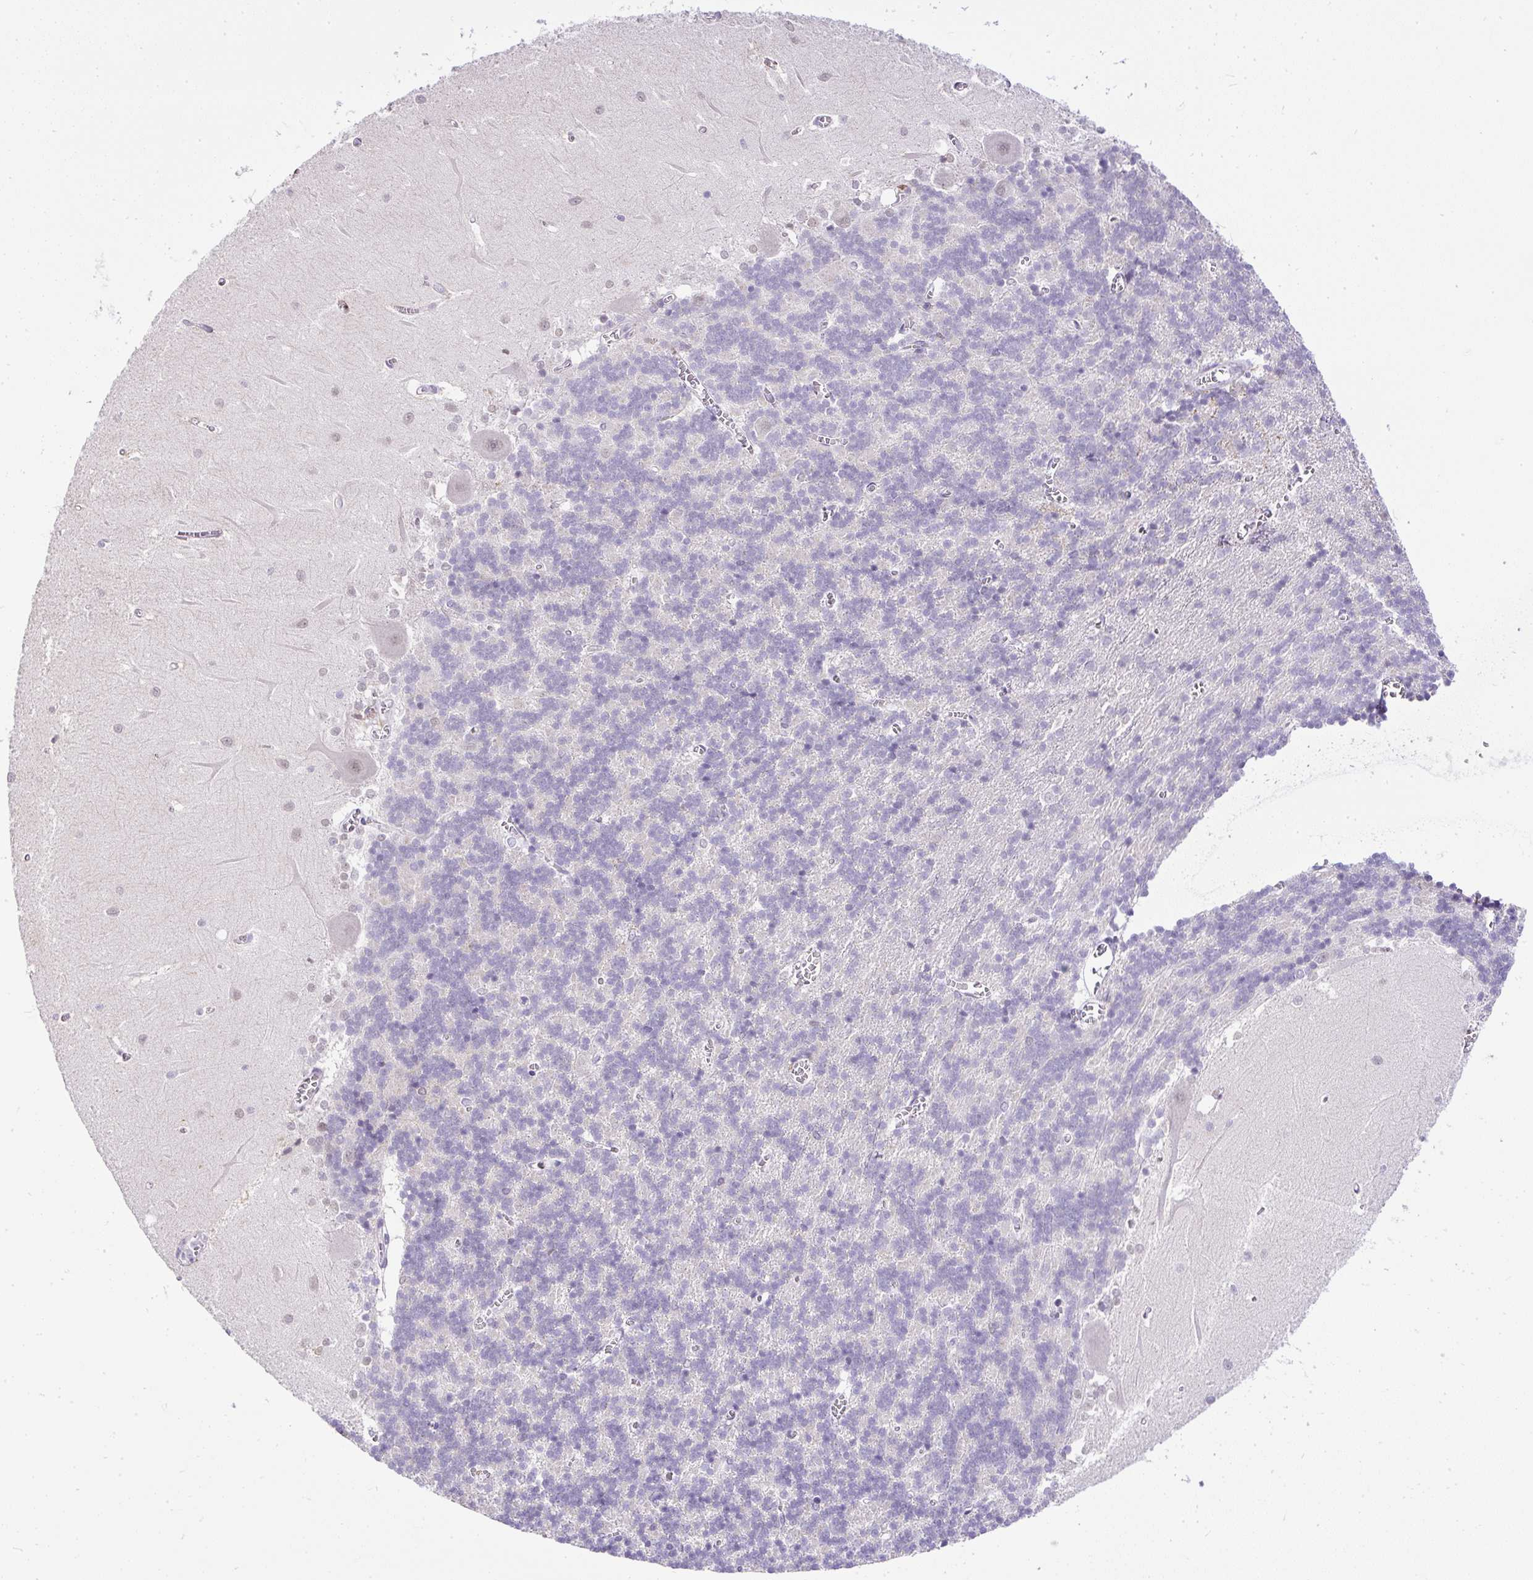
{"staining": {"intensity": "negative", "quantity": "none", "location": "none"}, "tissue": "cerebellum", "cell_type": "Cells in granular layer", "image_type": "normal", "snomed": [{"axis": "morphology", "description": "Normal tissue, NOS"}, {"axis": "topography", "description": "Cerebellum"}], "caption": "The histopathology image exhibits no significant positivity in cells in granular layer of cerebellum.", "gene": "WNT10B", "patient": {"sex": "male", "age": 37}}